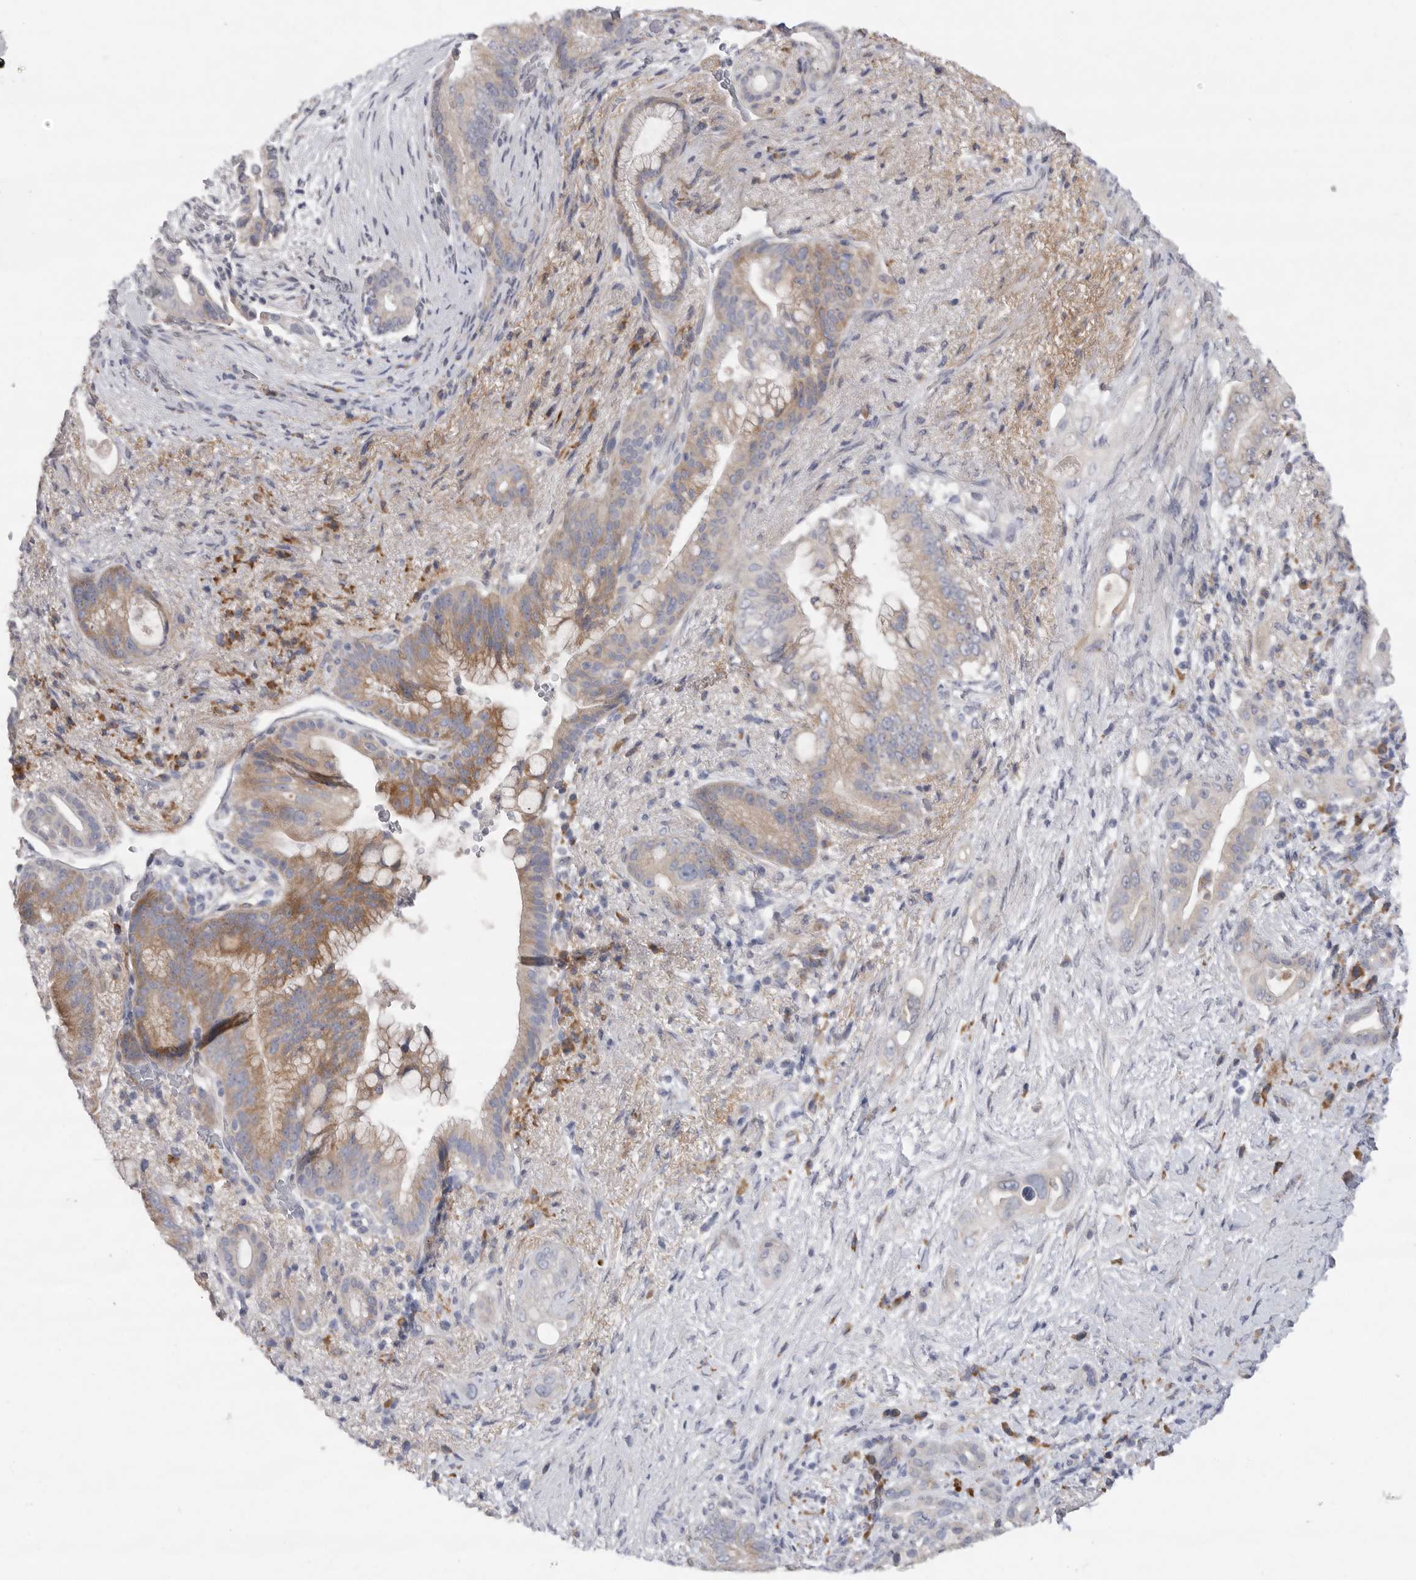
{"staining": {"intensity": "moderate", "quantity": "25%-75%", "location": "cytoplasmic/membranous"}, "tissue": "pancreatic cancer", "cell_type": "Tumor cells", "image_type": "cancer", "snomed": [{"axis": "morphology", "description": "Adenocarcinoma, NOS"}, {"axis": "topography", "description": "Pancreas"}], "caption": "Immunohistochemical staining of human pancreatic adenocarcinoma displays moderate cytoplasmic/membranous protein positivity in approximately 25%-75% of tumor cells.", "gene": "EDEM3", "patient": {"sex": "male", "age": 53}}